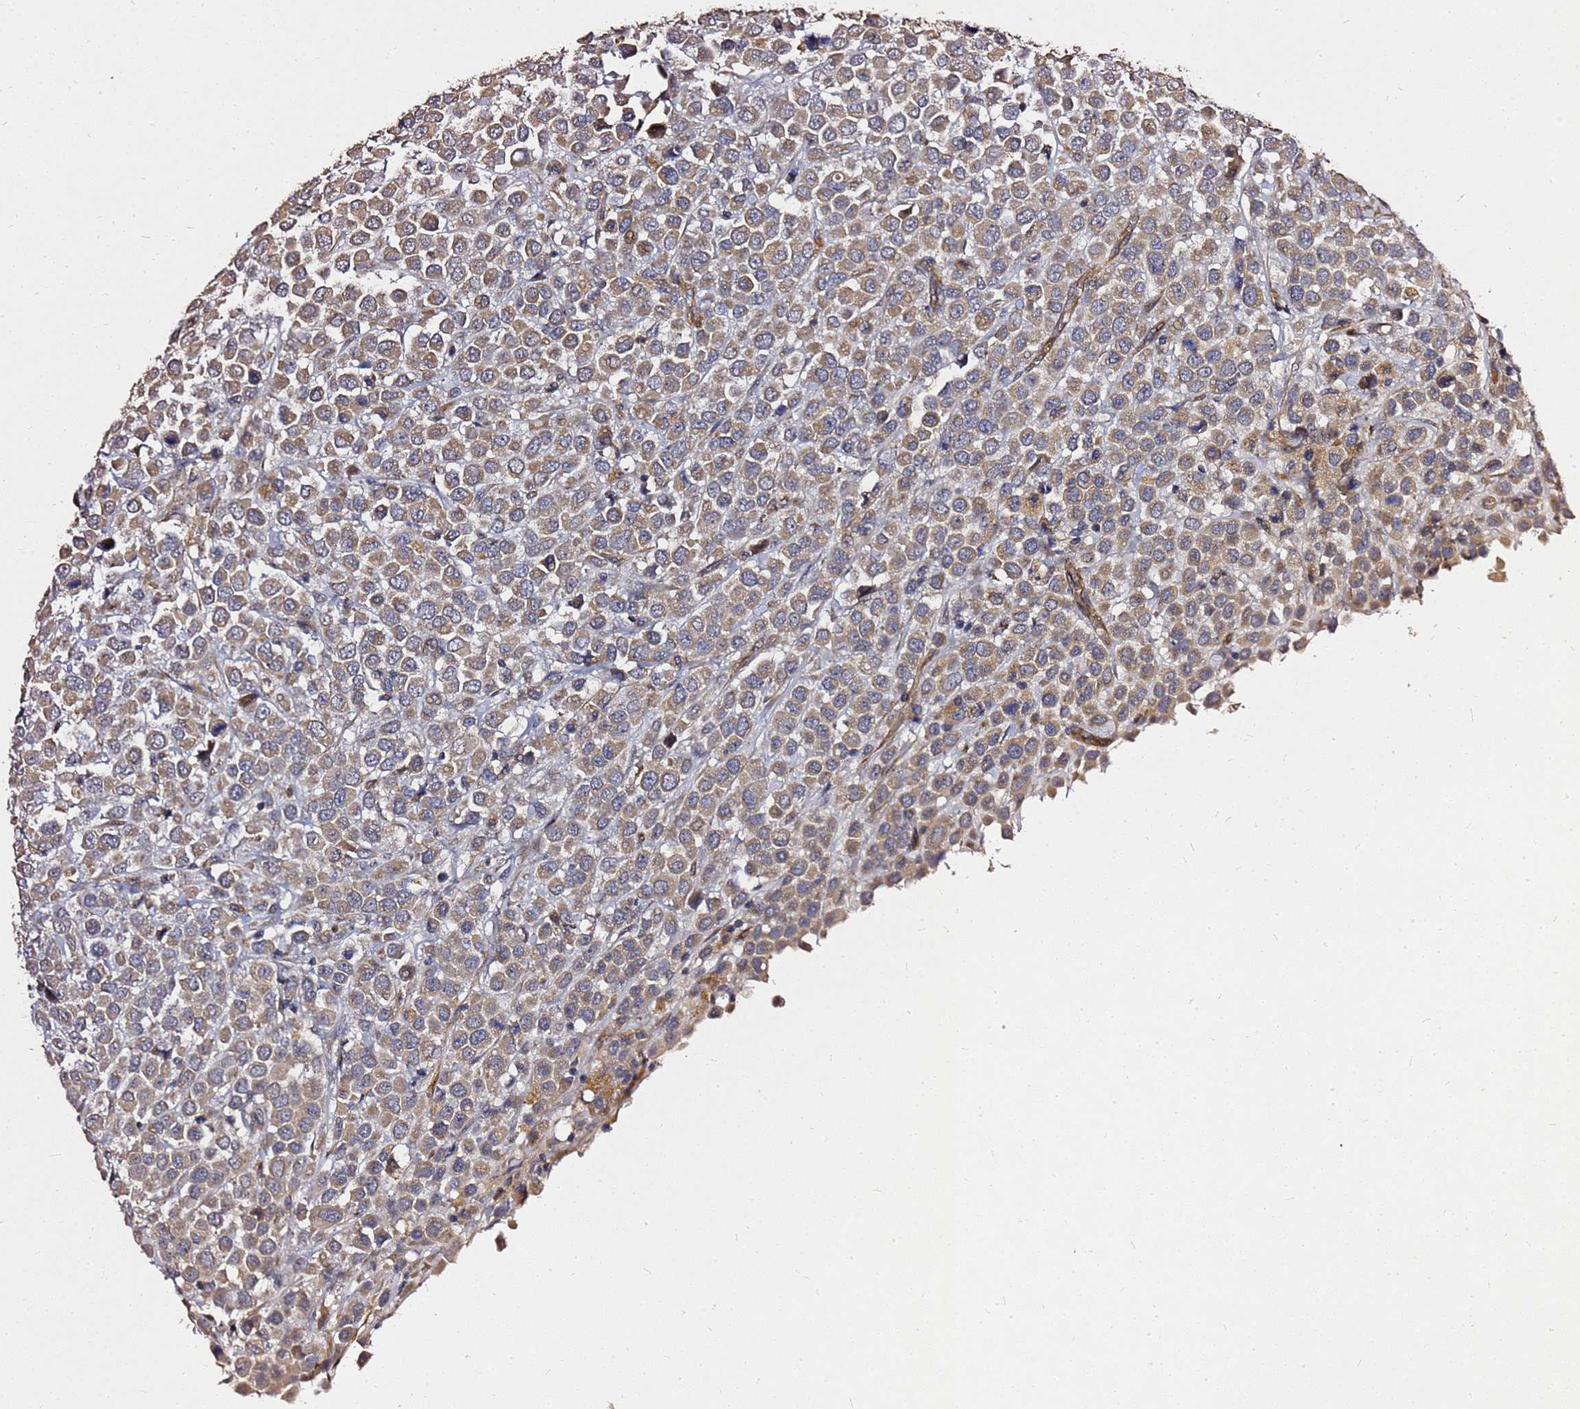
{"staining": {"intensity": "moderate", "quantity": ">75%", "location": "cytoplasmic/membranous"}, "tissue": "breast cancer", "cell_type": "Tumor cells", "image_type": "cancer", "snomed": [{"axis": "morphology", "description": "Duct carcinoma"}, {"axis": "topography", "description": "Breast"}], "caption": "IHC staining of breast cancer, which reveals medium levels of moderate cytoplasmic/membranous expression in approximately >75% of tumor cells indicating moderate cytoplasmic/membranous protein staining. The staining was performed using DAB (3,3'-diaminobenzidine) (brown) for protein detection and nuclei were counterstained in hematoxylin (blue).", "gene": "RSPRY1", "patient": {"sex": "female", "age": 61}}